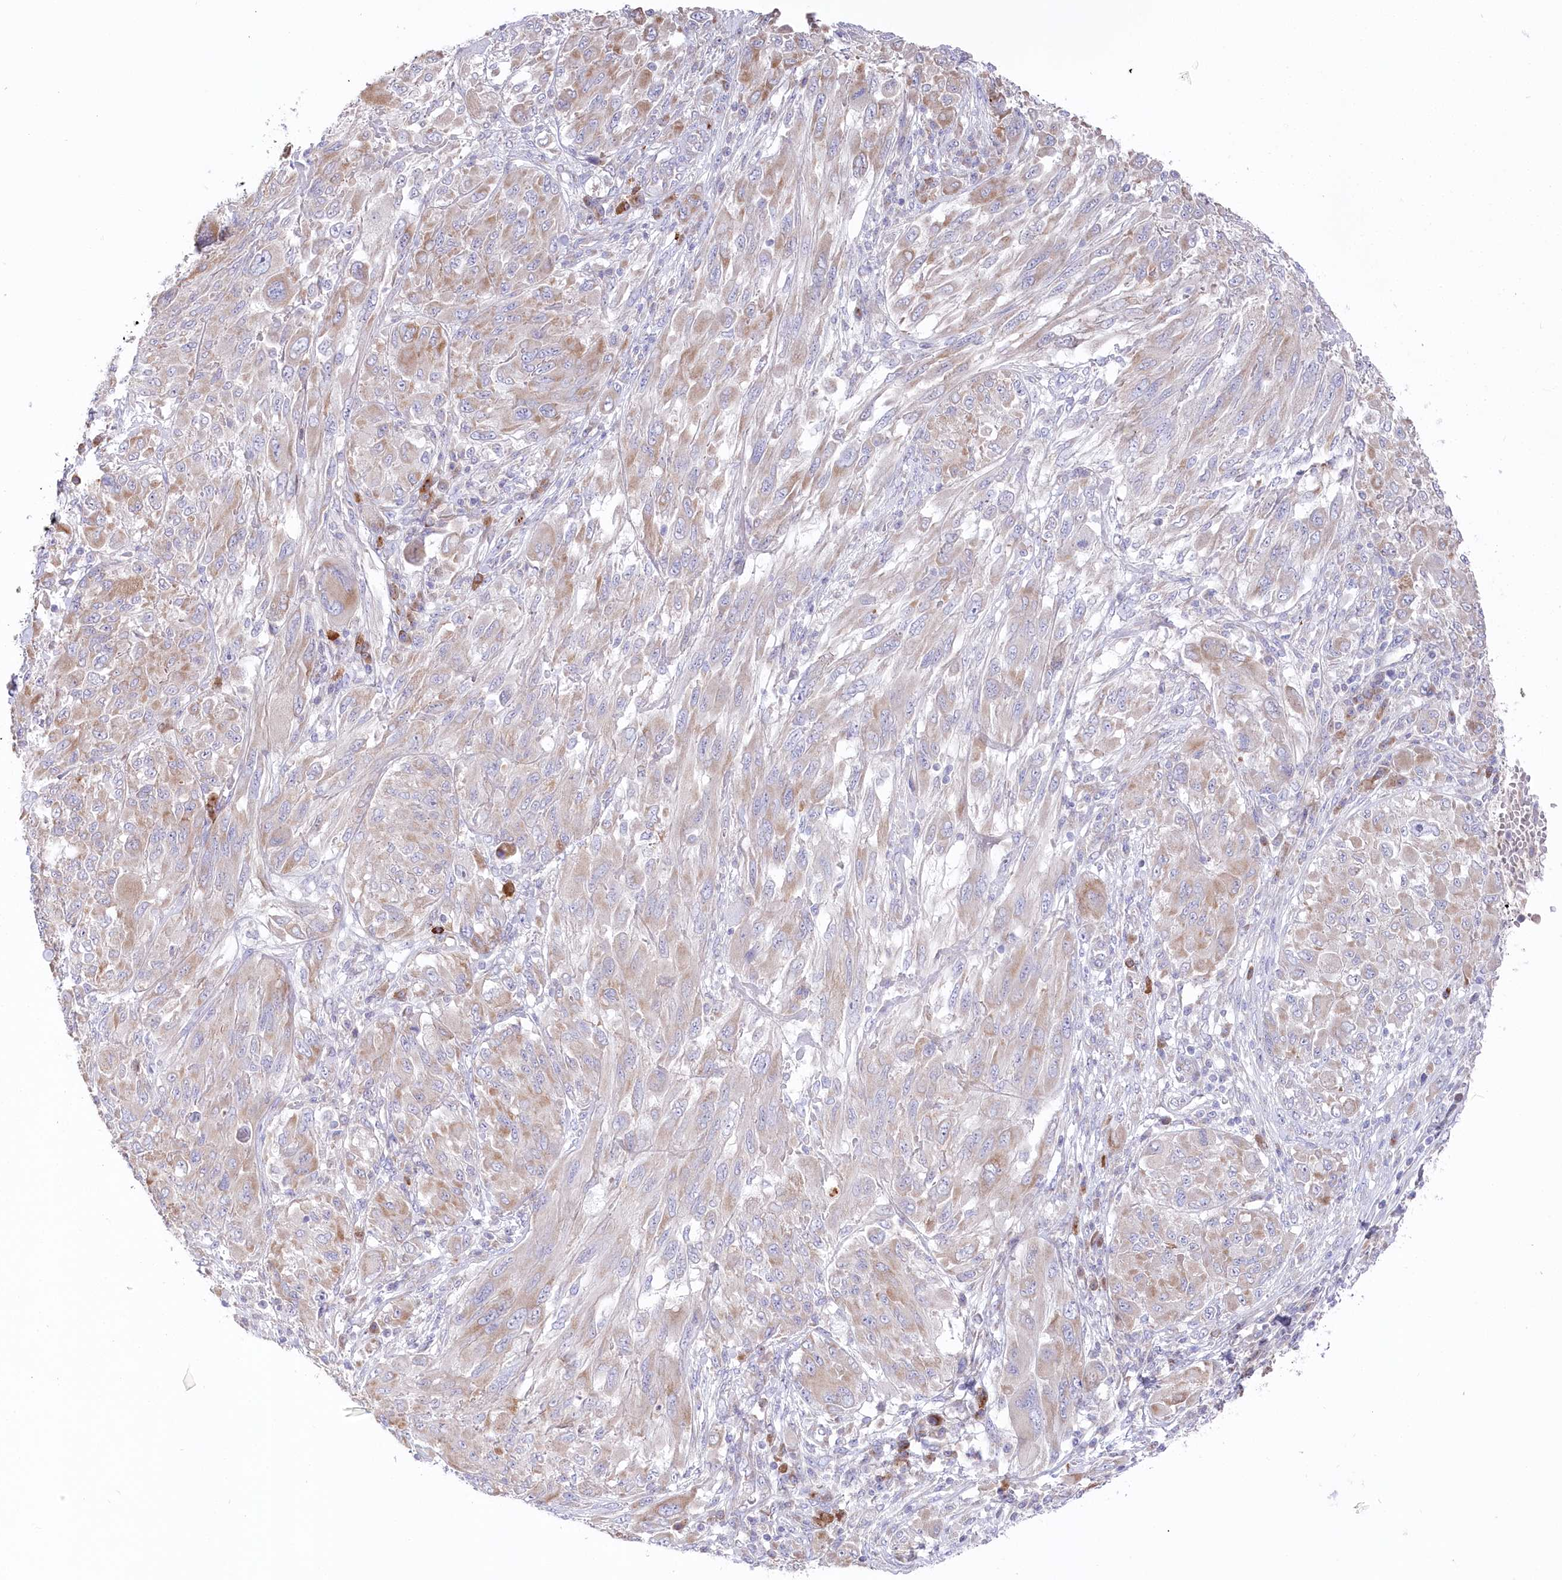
{"staining": {"intensity": "weak", "quantity": ">75%", "location": "cytoplasmic/membranous"}, "tissue": "melanoma", "cell_type": "Tumor cells", "image_type": "cancer", "snomed": [{"axis": "morphology", "description": "Malignant melanoma, NOS"}, {"axis": "topography", "description": "Skin"}], "caption": "Tumor cells exhibit low levels of weak cytoplasmic/membranous staining in approximately >75% of cells in human malignant melanoma.", "gene": "POGLUT1", "patient": {"sex": "female", "age": 91}}